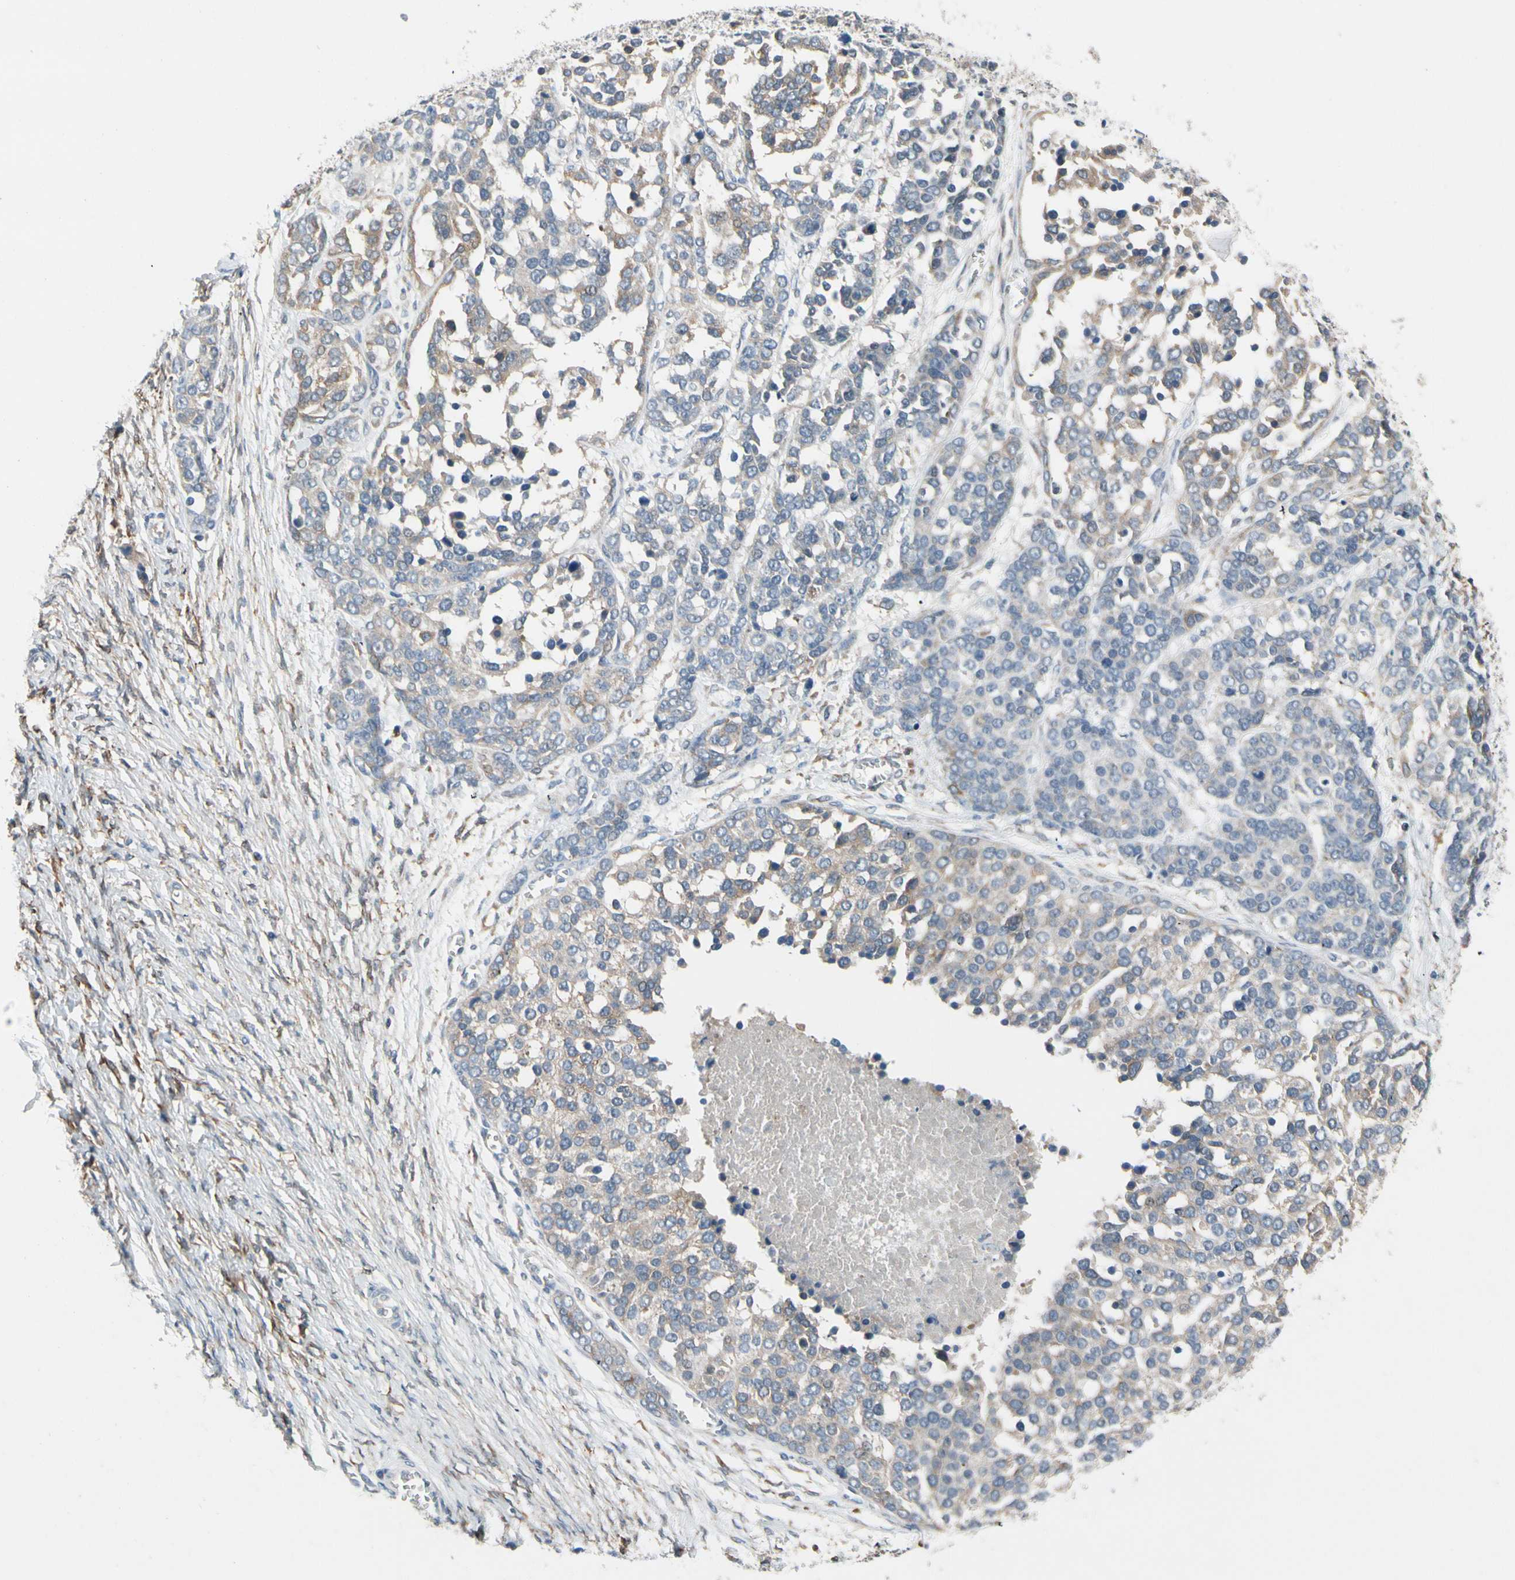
{"staining": {"intensity": "weak", "quantity": ">75%", "location": "cytoplasmic/membranous"}, "tissue": "ovarian cancer", "cell_type": "Tumor cells", "image_type": "cancer", "snomed": [{"axis": "morphology", "description": "Cystadenocarcinoma, serous, NOS"}, {"axis": "topography", "description": "Ovary"}], "caption": "Ovarian cancer was stained to show a protein in brown. There is low levels of weak cytoplasmic/membranous positivity in about >75% of tumor cells.", "gene": "SLC27A6", "patient": {"sex": "female", "age": 44}}